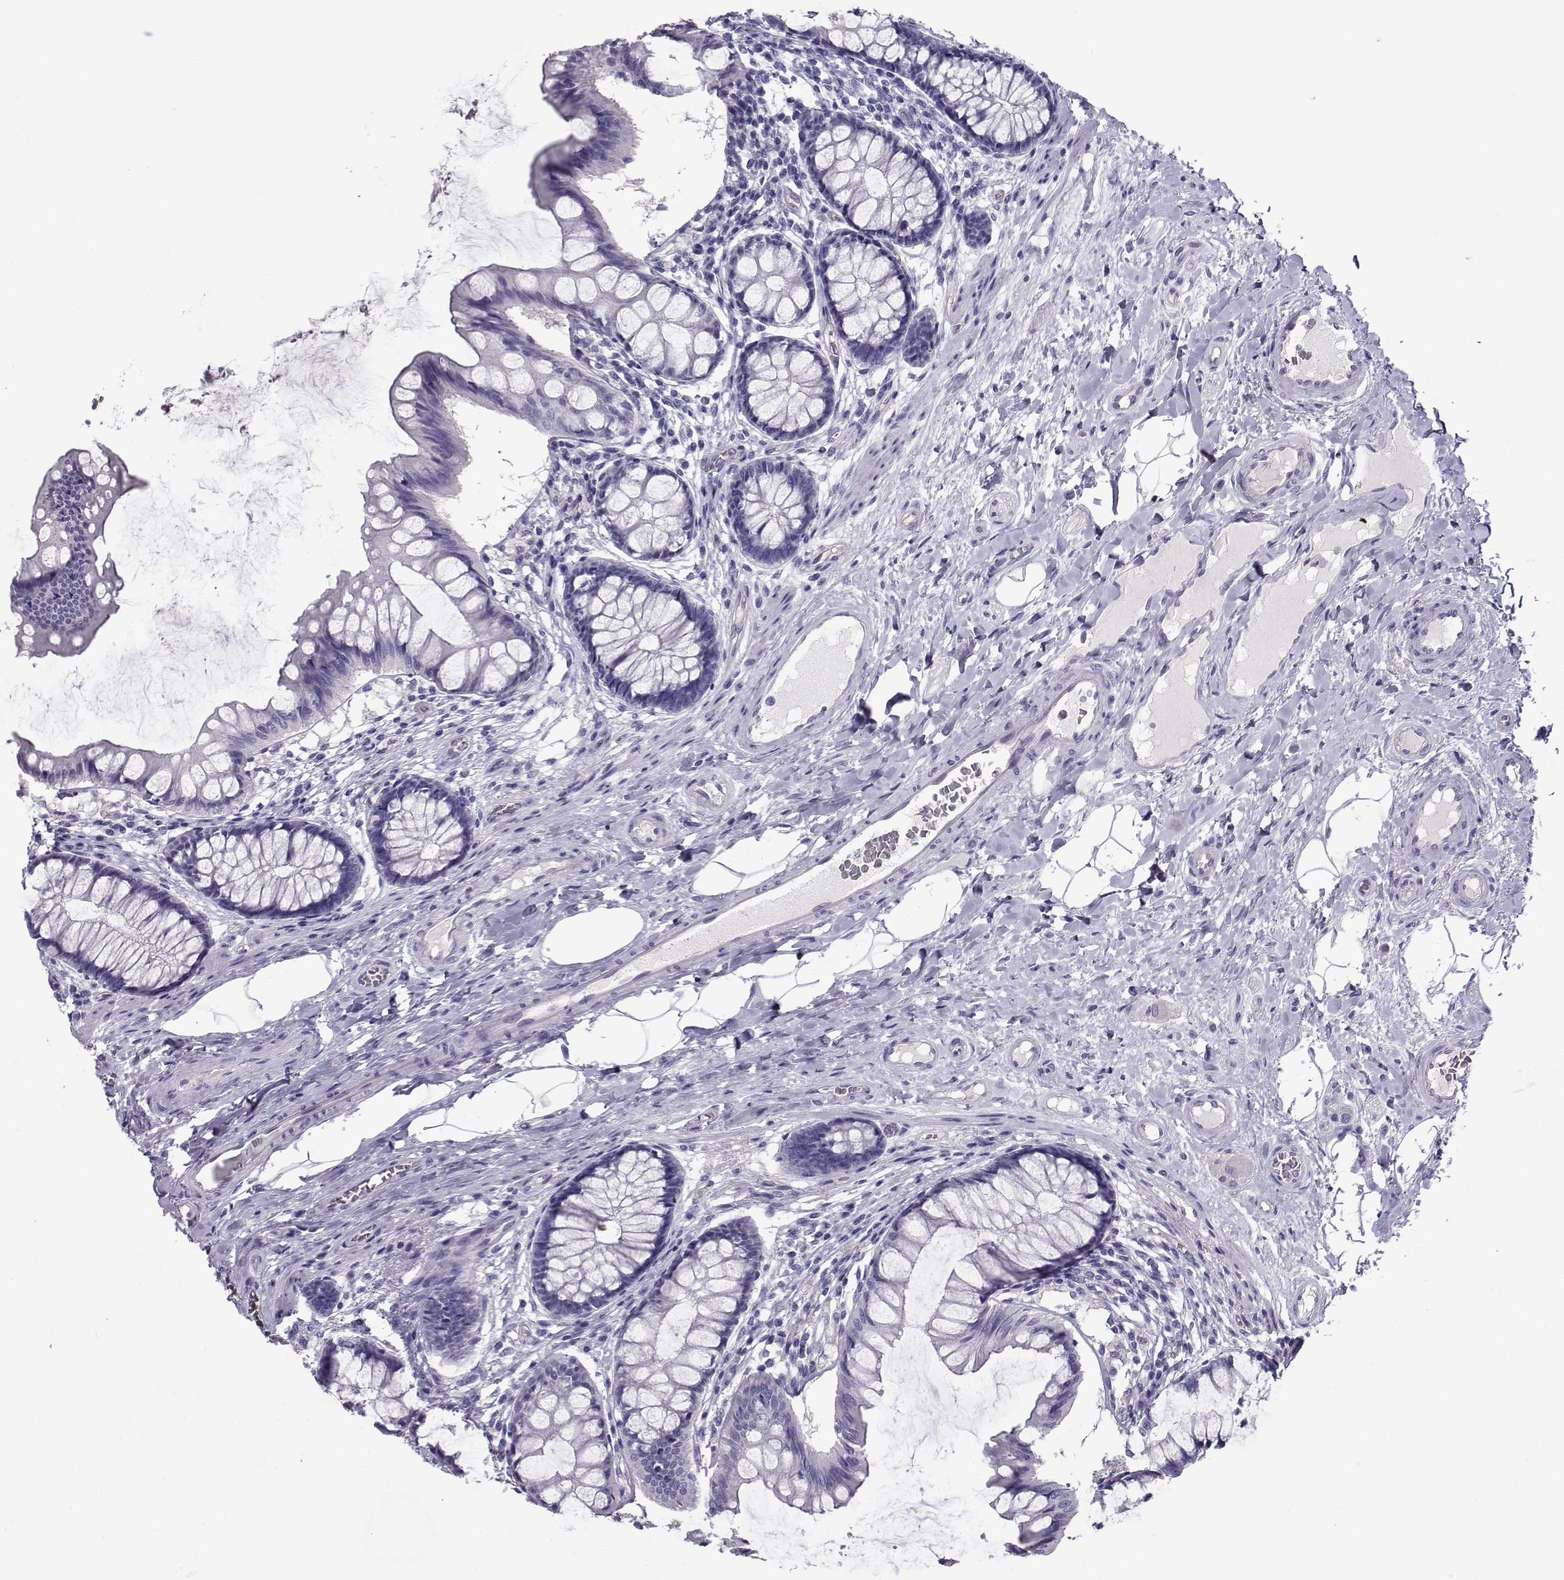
{"staining": {"intensity": "negative", "quantity": "none", "location": "none"}, "tissue": "colon", "cell_type": "Endothelial cells", "image_type": "normal", "snomed": [{"axis": "morphology", "description": "Normal tissue, NOS"}, {"axis": "topography", "description": "Colon"}], "caption": "The image shows no staining of endothelial cells in unremarkable colon.", "gene": "CLUL1", "patient": {"sex": "female", "age": 65}}